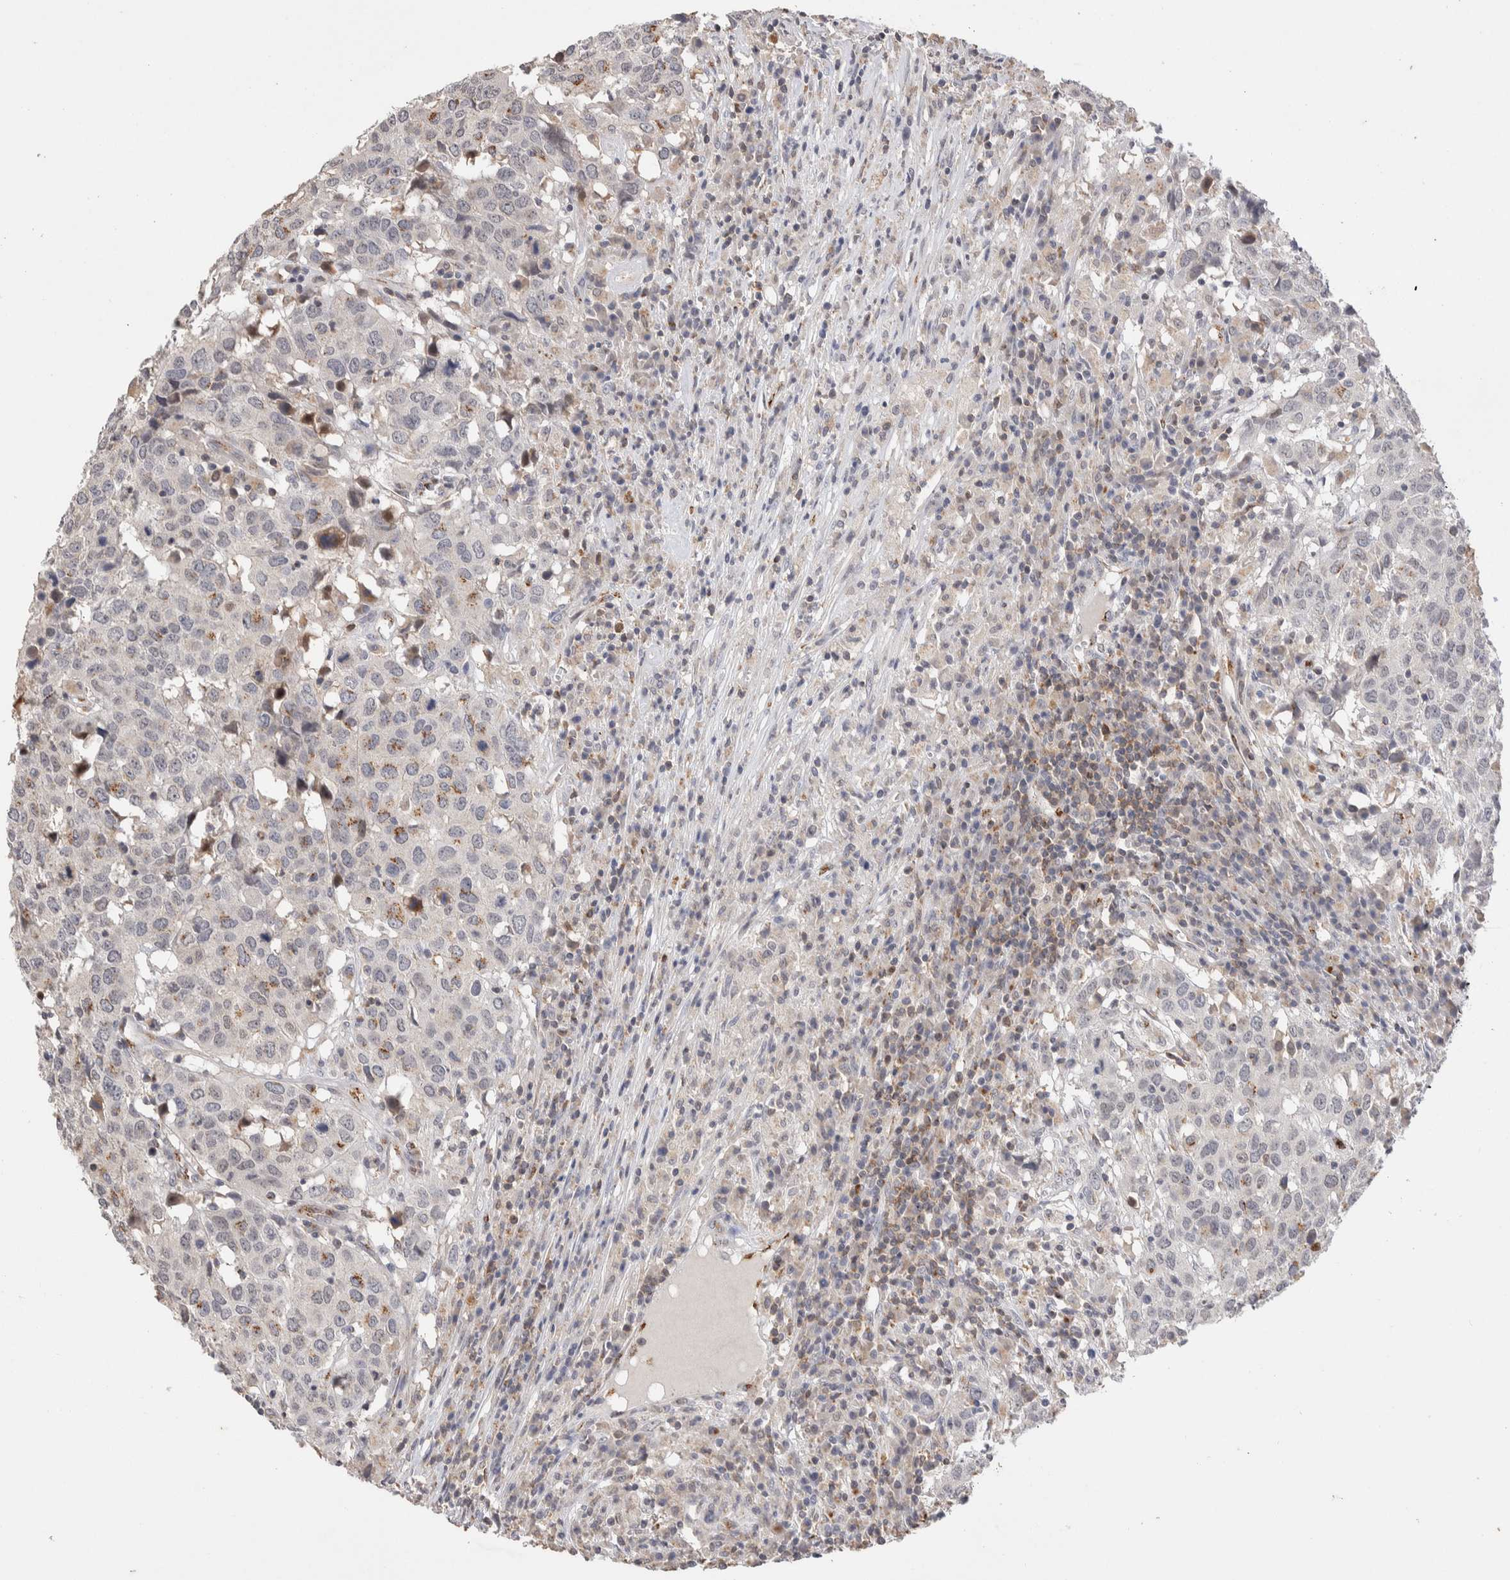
{"staining": {"intensity": "negative", "quantity": "none", "location": "none"}, "tissue": "head and neck cancer", "cell_type": "Tumor cells", "image_type": "cancer", "snomed": [{"axis": "morphology", "description": "Squamous cell carcinoma, NOS"}, {"axis": "topography", "description": "Head-Neck"}], "caption": "High magnification brightfield microscopy of head and neck cancer (squamous cell carcinoma) stained with DAB (brown) and counterstained with hematoxylin (blue): tumor cells show no significant expression. Nuclei are stained in blue.", "gene": "NSMAF", "patient": {"sex": "male", "age": 66}}